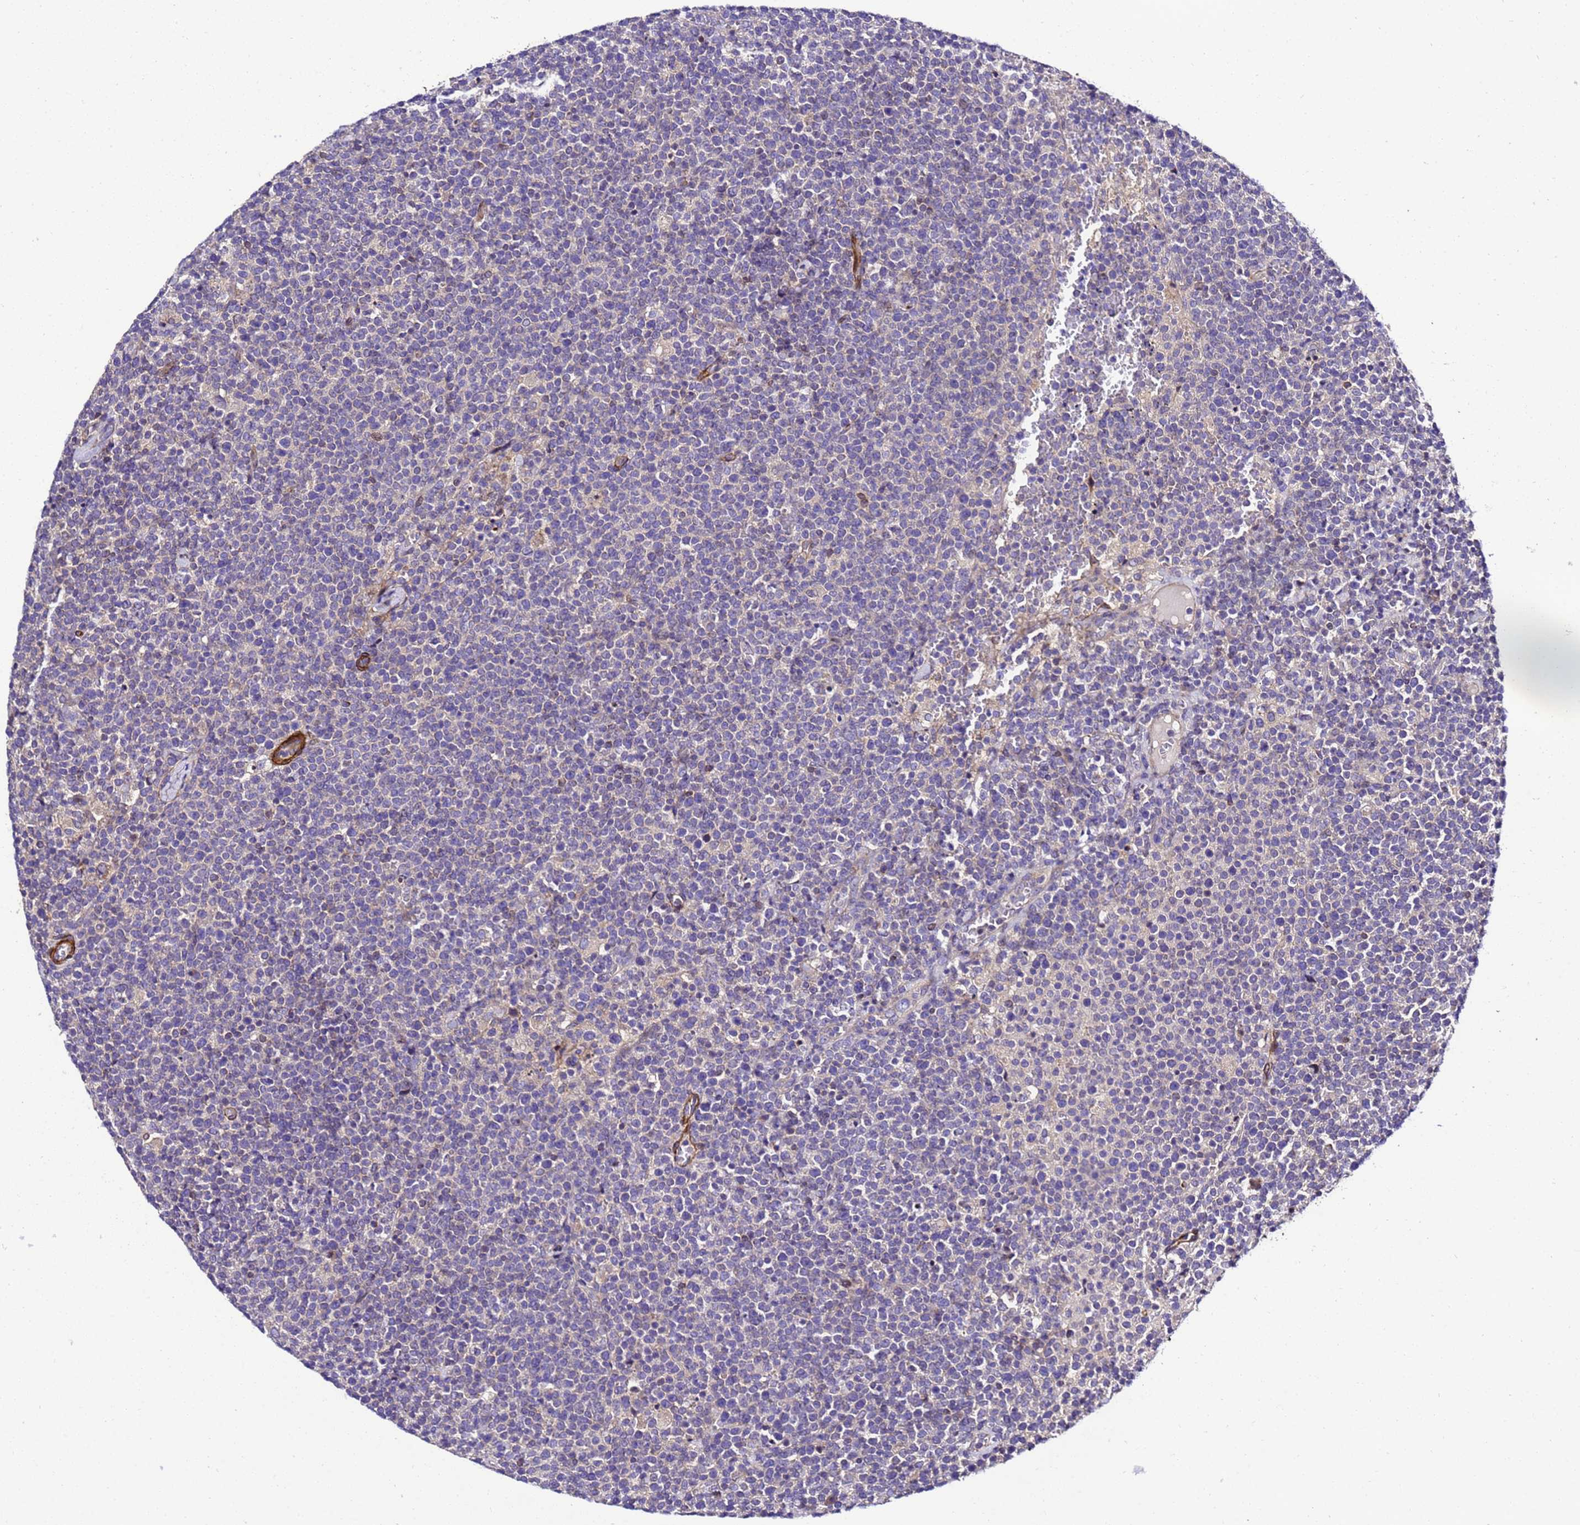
{"staining": {"intensity": "negative", "quantity": "none", "location": "none"}, "tissue": "lymphoma", "cell_type": "Tumor cells", "image_type": "cancer", "snomed": [{"axis": "morphology", "description": "Malignant lymphoma, non-Hodgkin's type, High grade"}, {"axis": "topography", "description": "Lymph node"}], "caption": "High power microscopy image of an IHC image of high-grade malignant lymphoma, non-Hodgkin's type, revealing no significant staining in tumor cells.", "gene": "ZNF417", "patient": {"sex": "male", "age": 61}}